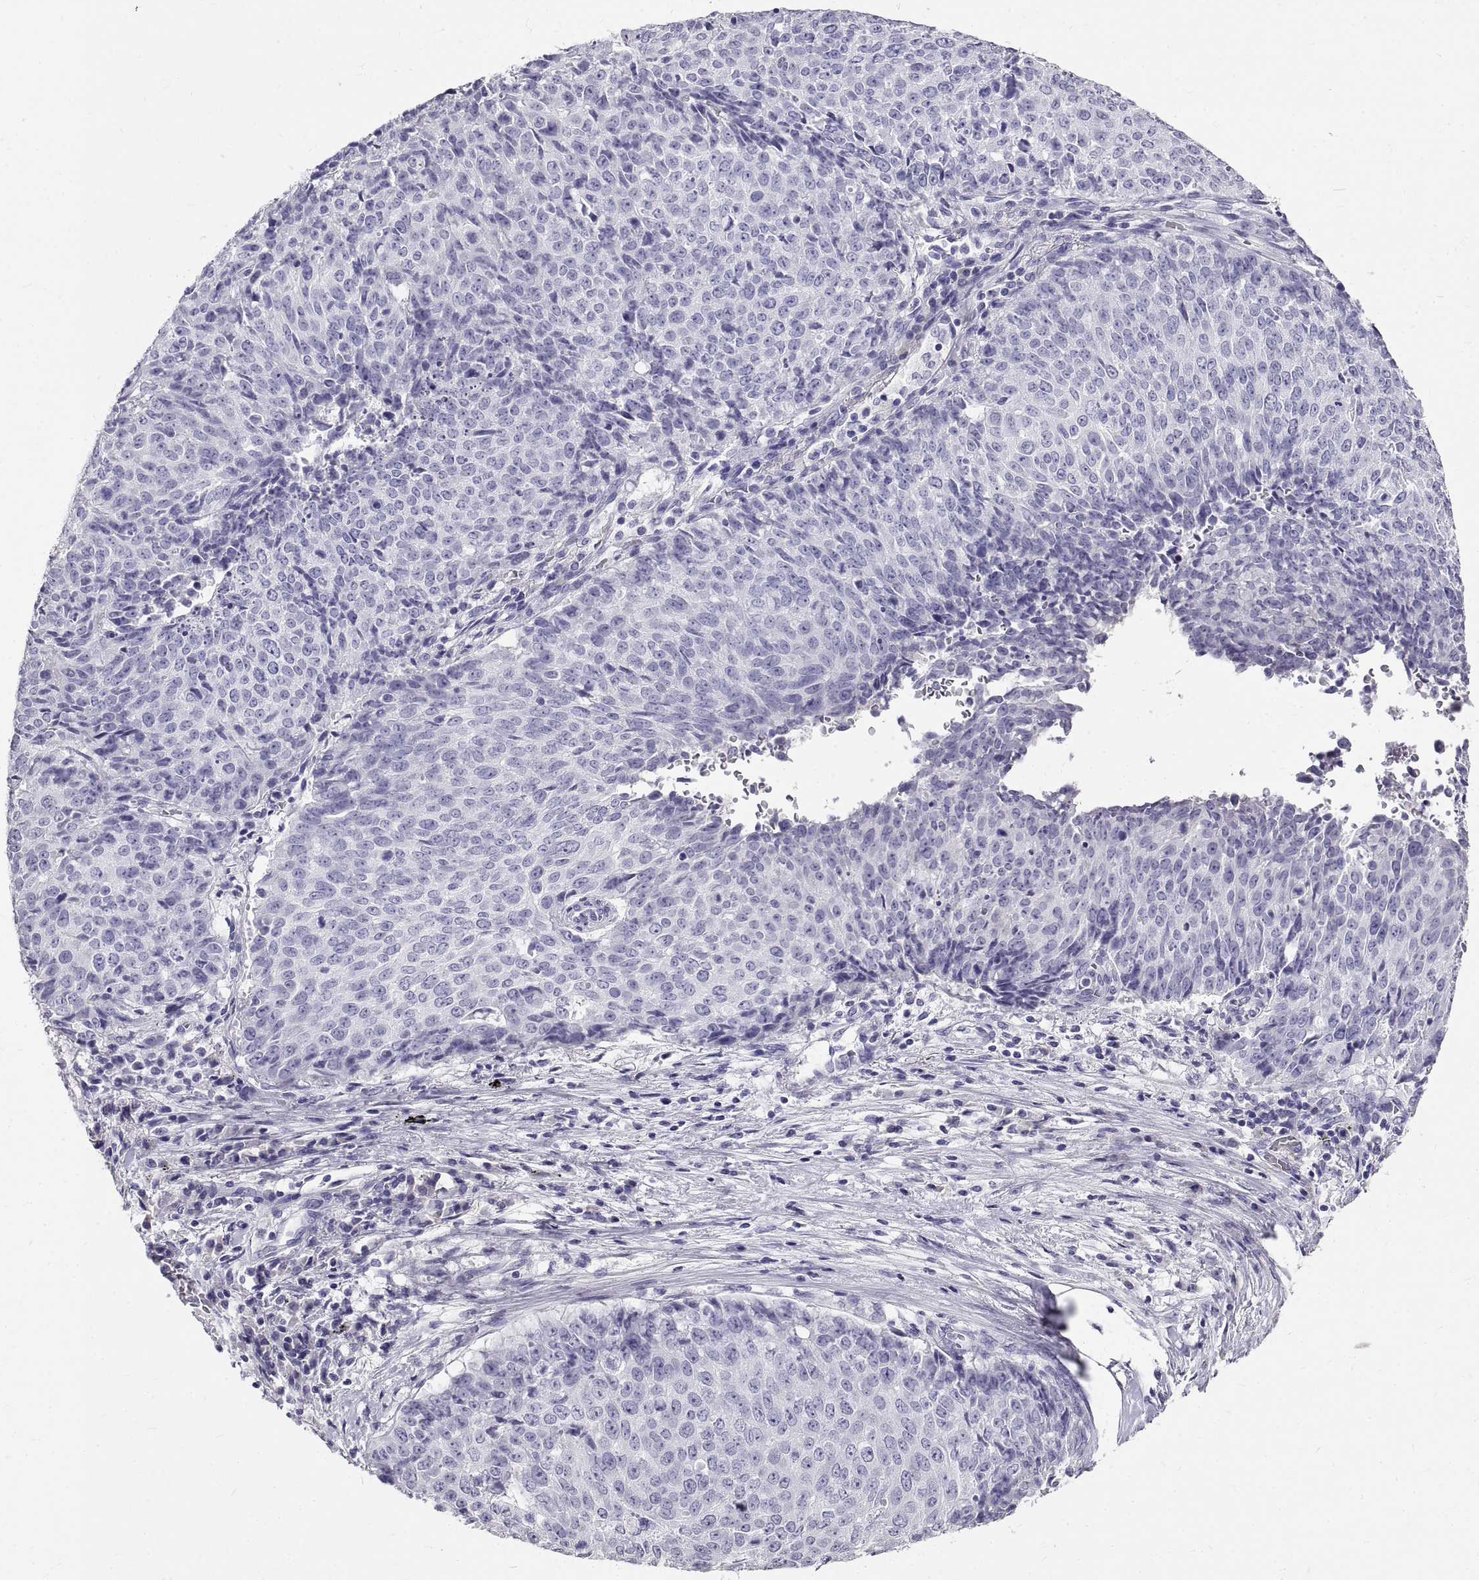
{"staining": {"intensity": "negative", "quantity": "none", "location": "none"}, "tissue": "lung cancer", "cell_type": "Tumor cells", "image_type": "cancer", "snomed": [{"axis": "morphology", "description": "Normal tissue, NOS"}, {"axis": "morphology", "description": "Squamous cell carcinoma, NOS"}, {"axis": "topography", "description": "Bronchus"}, {"axis": "topography", "description": "Lung"}], "caption": "IHC micrograph of human lung squamous cell carcinoma stained for a protein (brown), which displays no staining in tumor cells. The staining is performed using DAB (3,3'-diaminobenzidine) brown chromogen with nuclei counter-stained in using hematoxylin.", "gene": "GNG12", "patient": {"sex": "male", "age": 64}}